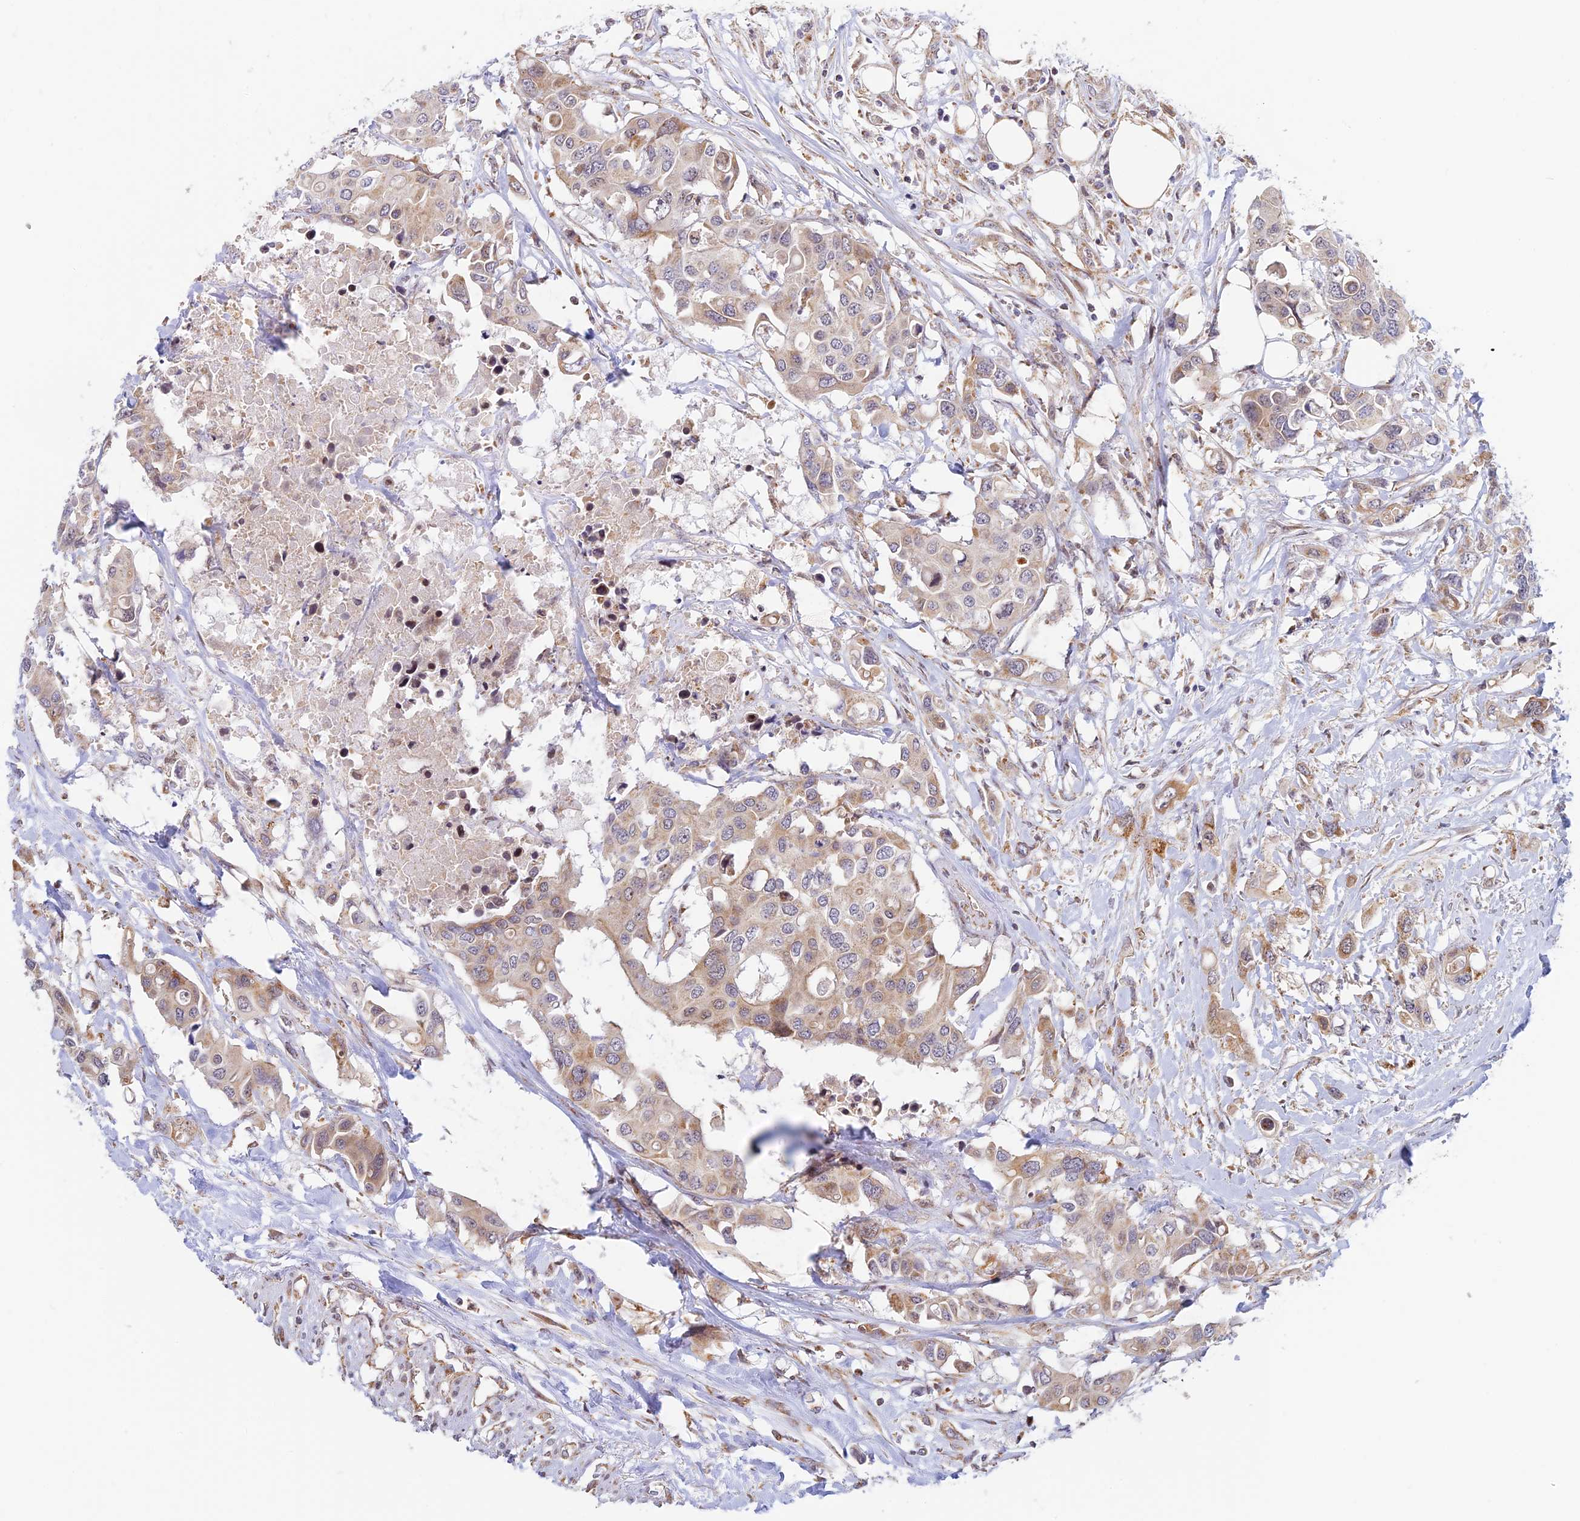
{"staining": {"intensity": "weak", "quantity": ">75%", "location": "cytoplasmic/membranous"}, "tissue": "colorectal cancer", "cell_type": "Tumor cells", "image_type": "cancer", "snomed": [{"axis": "morphology", "description": "Adenocarcinoma, NOS"}, {"axis": "topography", "description": "Colon"}], "caption": "Colorectal adenocarcinoma was stained to show a protein in brown. There is low levels of weak cytoplasmic/membranous staining in approximately >75% of tumor cells.", "gene": "HOOK2", "patient": {"sex": "male", "age": 77}}